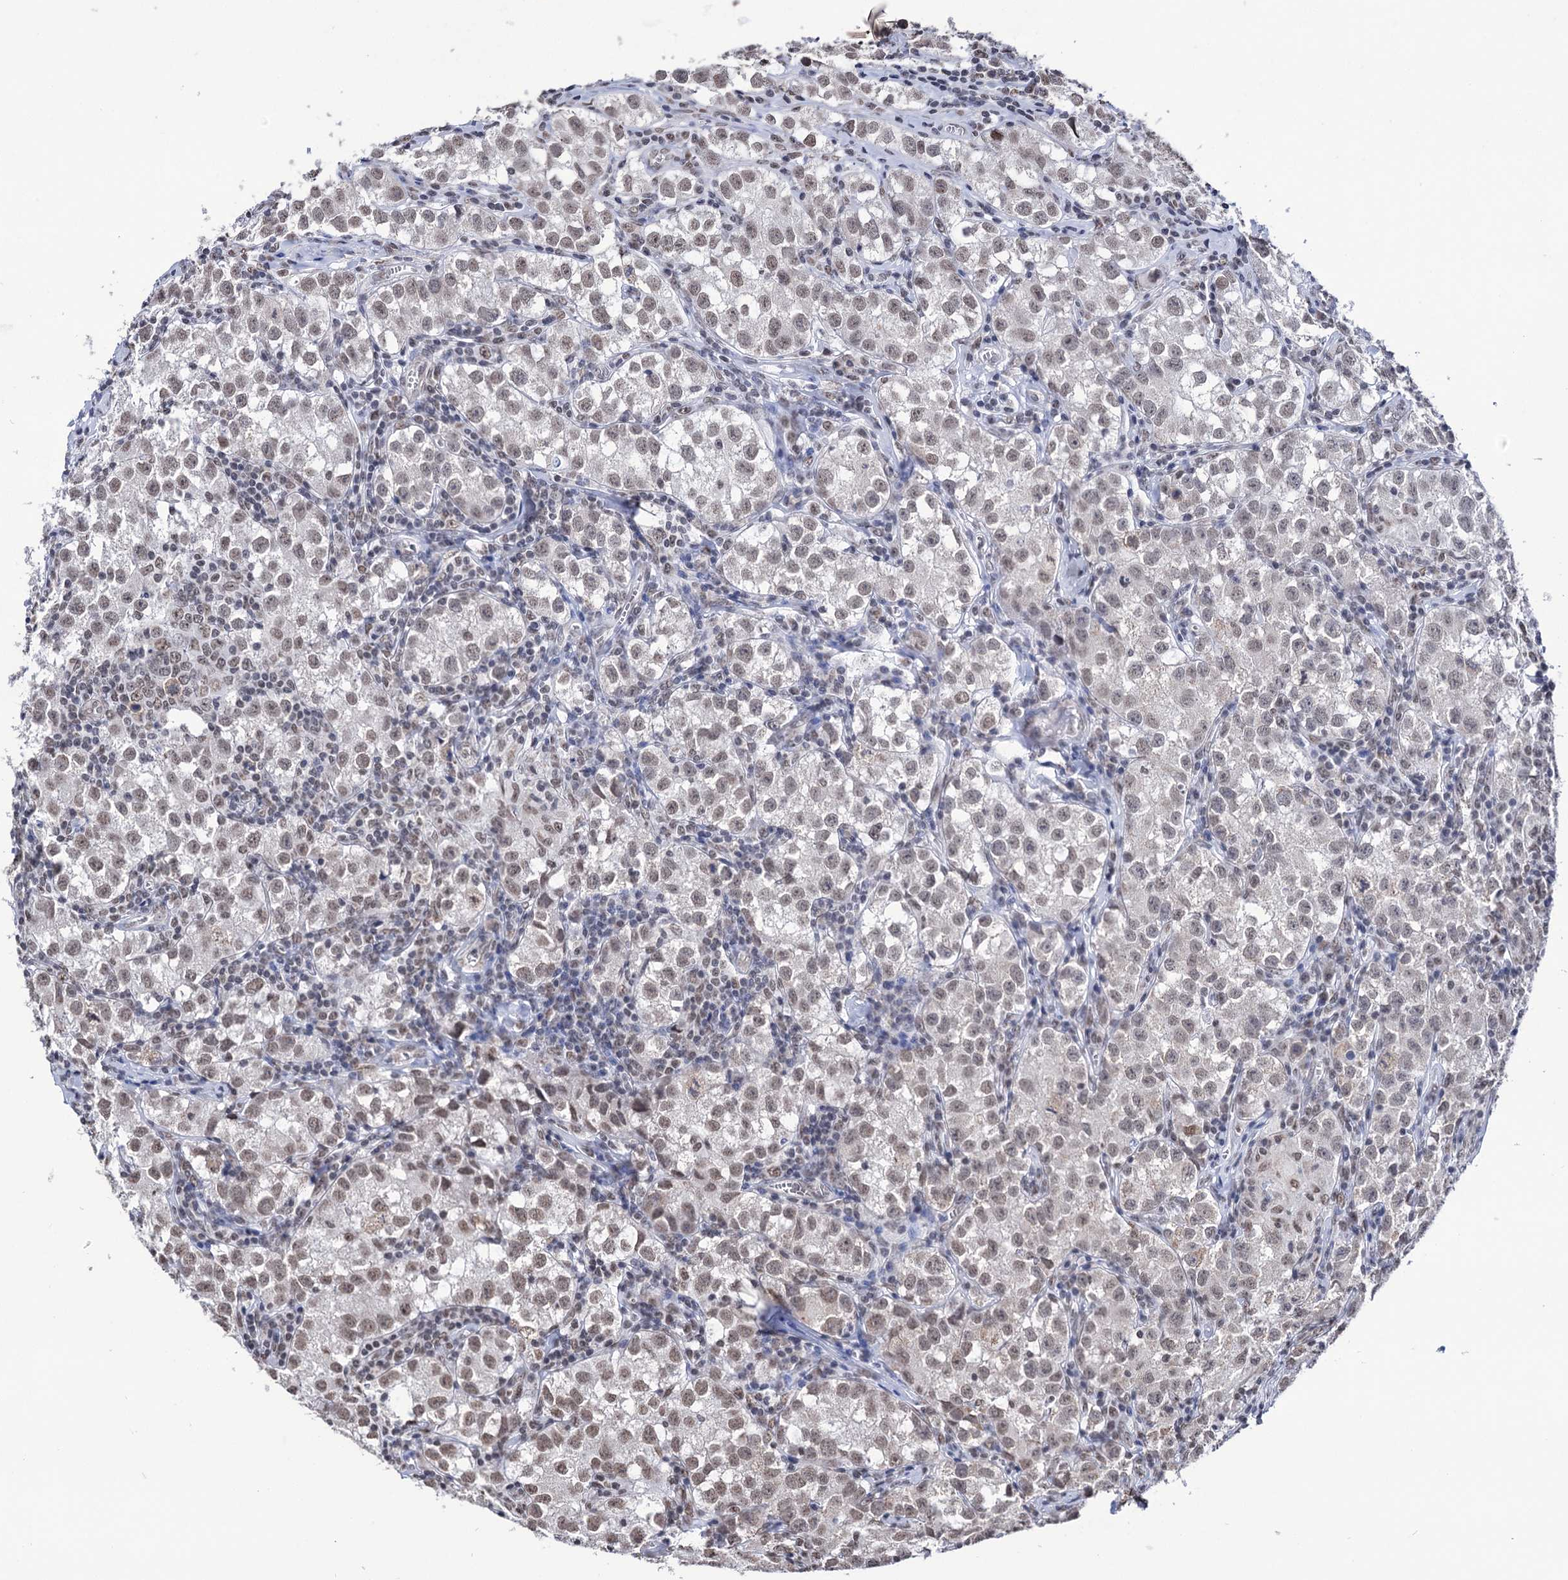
{"staining": {"intensity": "moderate", "quantity": ">75%", "location": "nuclear"}, "tissue": "testis cancer", "cell_type": "Tumor cells", "image_type": "cancer", "snomed": [{"axis": "morphology", "description": "Seminoma, NOS"}, {"axis": "morphology", "description": "Carcinoma, Embryonal, NOS"}, {"axis": "topography", "description": "Testis"}], "caption": "The histopathology image reveals immunohistochemical staining of embryonal carcinoma (testis). There is moderate nuclear expression is present in about >75% of tumor cells.", "gene": "ABHD10", "patient": {"sex": "male", "age": 43}}